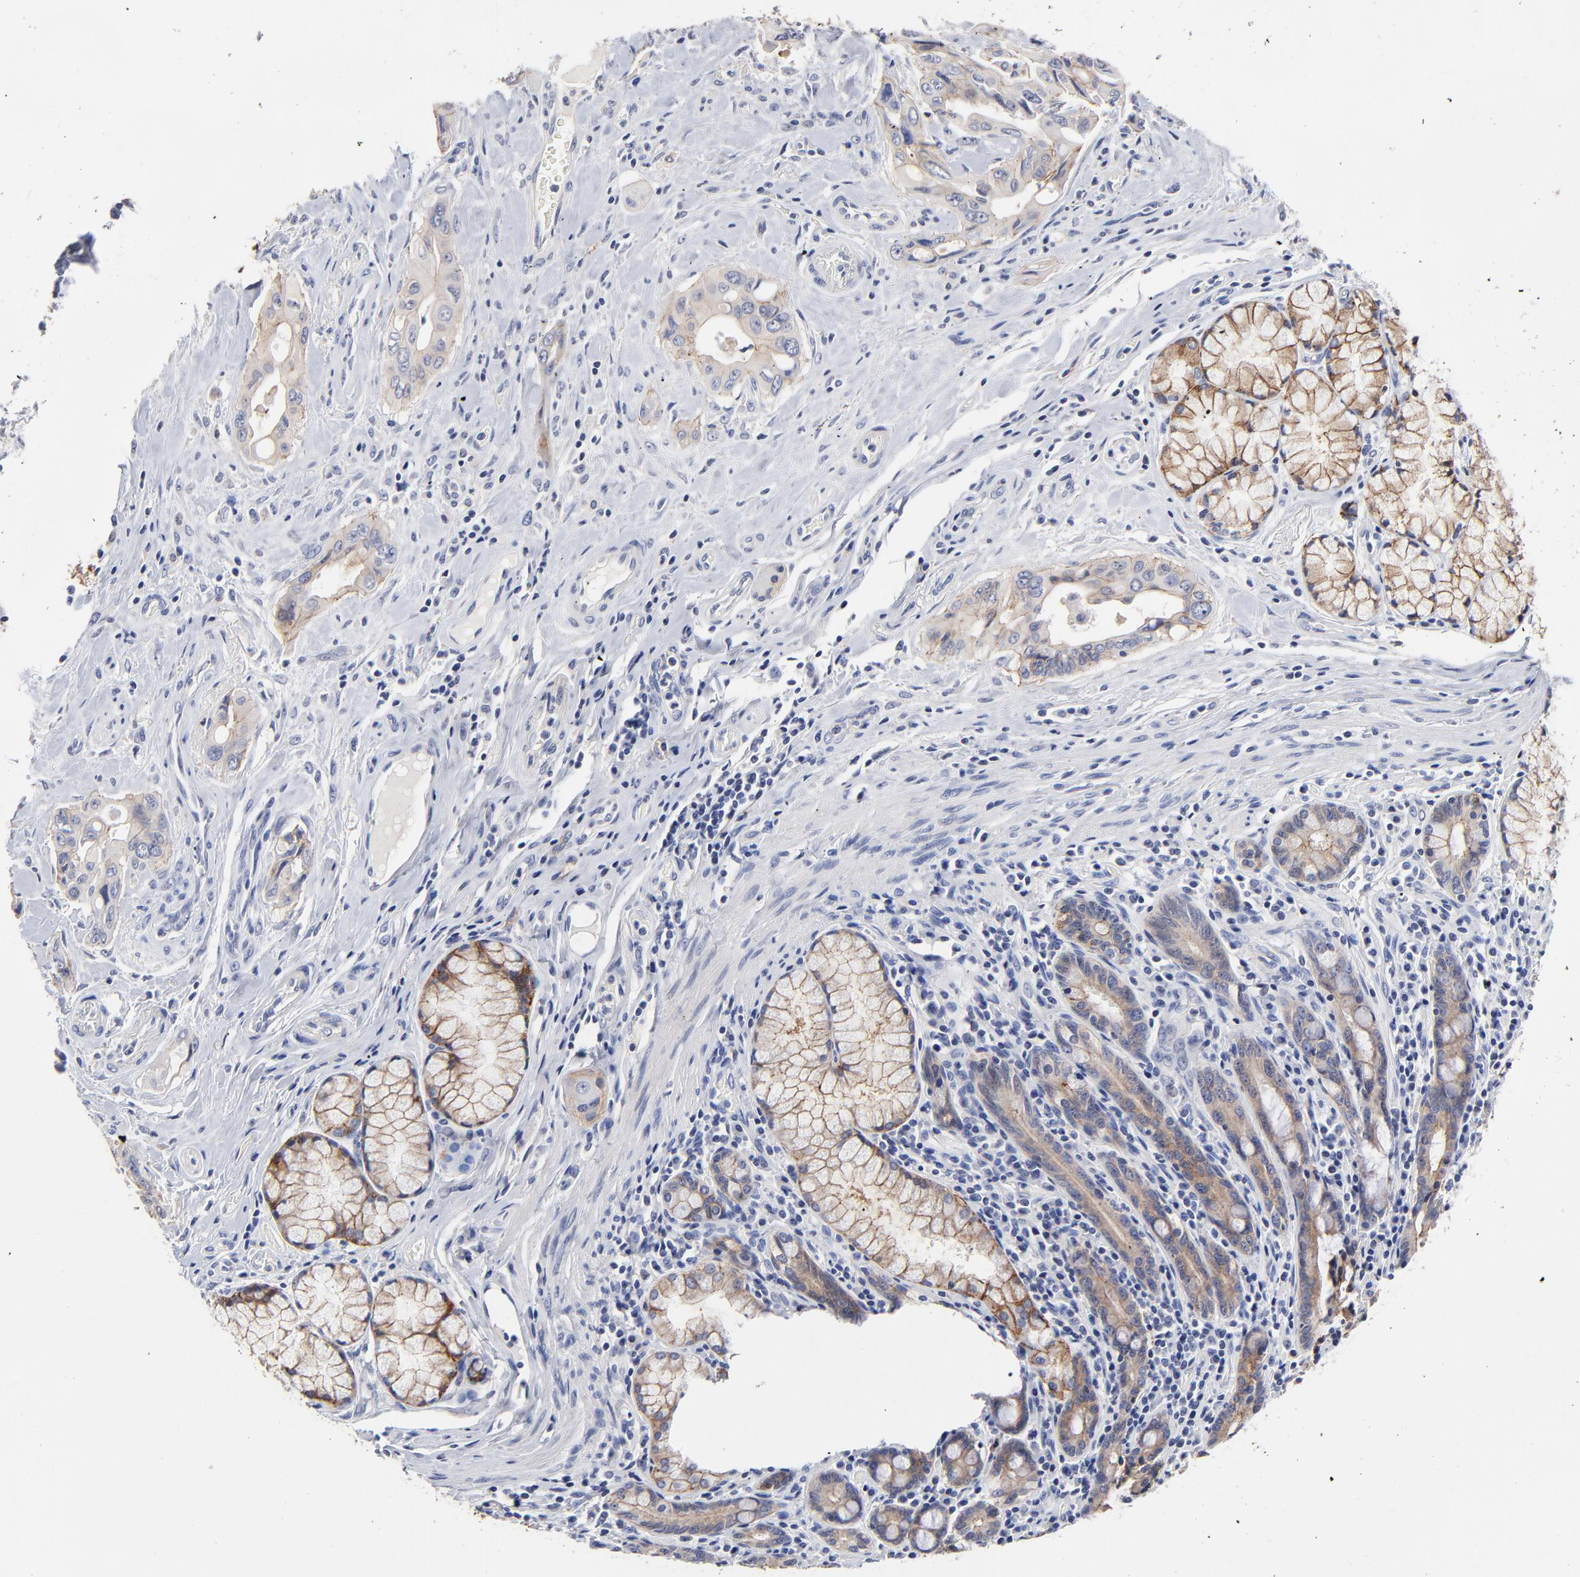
{"staining": {"intensity": "negative", "quantity": "none", "location": "none"}, "tissue": "pancreatic cancer", "cell_type": "Tumor cells", "image_type": "cancer", "snomed": [{"axis": "morphology", "description": "Adenocarcinoma, NOS"}, {"axis": "topography", "description": "Pancreas"}], "caption": "A high-resolution photomicrograph shows IHC staining of pancreatic adenocarcinoma, which displays no significant expression in tumor cells. Brightfield microscopy of immunohistochemistry (IHC) stained with DAB (brown) and hematoxylin (blue), captured at high magnification.", "gene": "CXADR", "patient": {"sex": "male", "age": 77}}